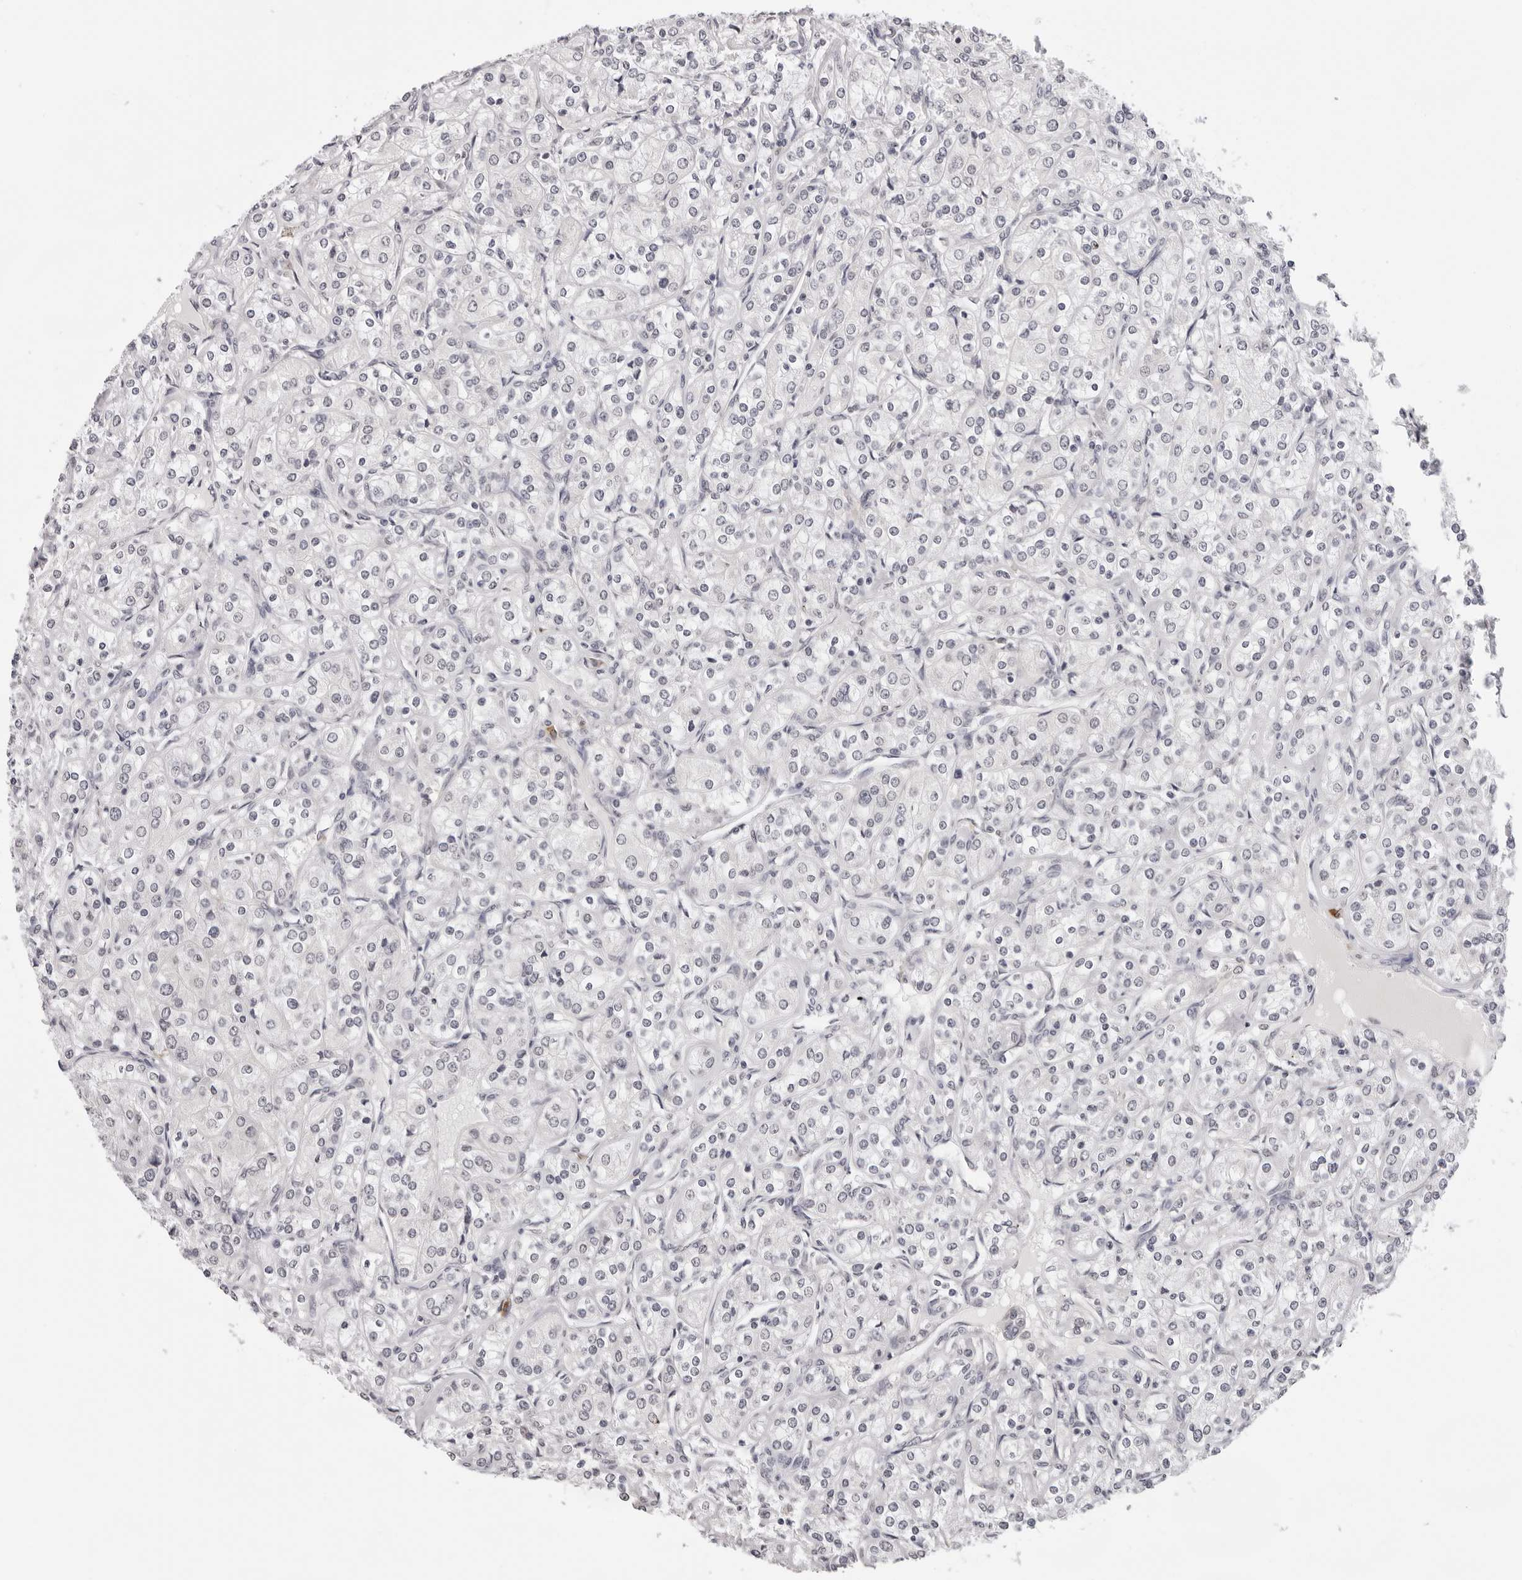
{"staining": {"intensity": "negative", "quantity": "none", "location": "none"}, "tissue": "renal cancer", "cell_type": "Tumor cells", "image_type": "cancer", "snomed": [{"axis": "morphology", "description": "Adenocarcinoma, NOS"}, {"axis": "topography", "description": "Kidney"}], "caption": "Immunohistochemistry (IHC) photomicrograph of human renal adenocarcinoma stained for a protein (brown), which displays no expression in tumor cells.", "gene": "IL17RA", "patient": {"sex": "male", "age": 77}}